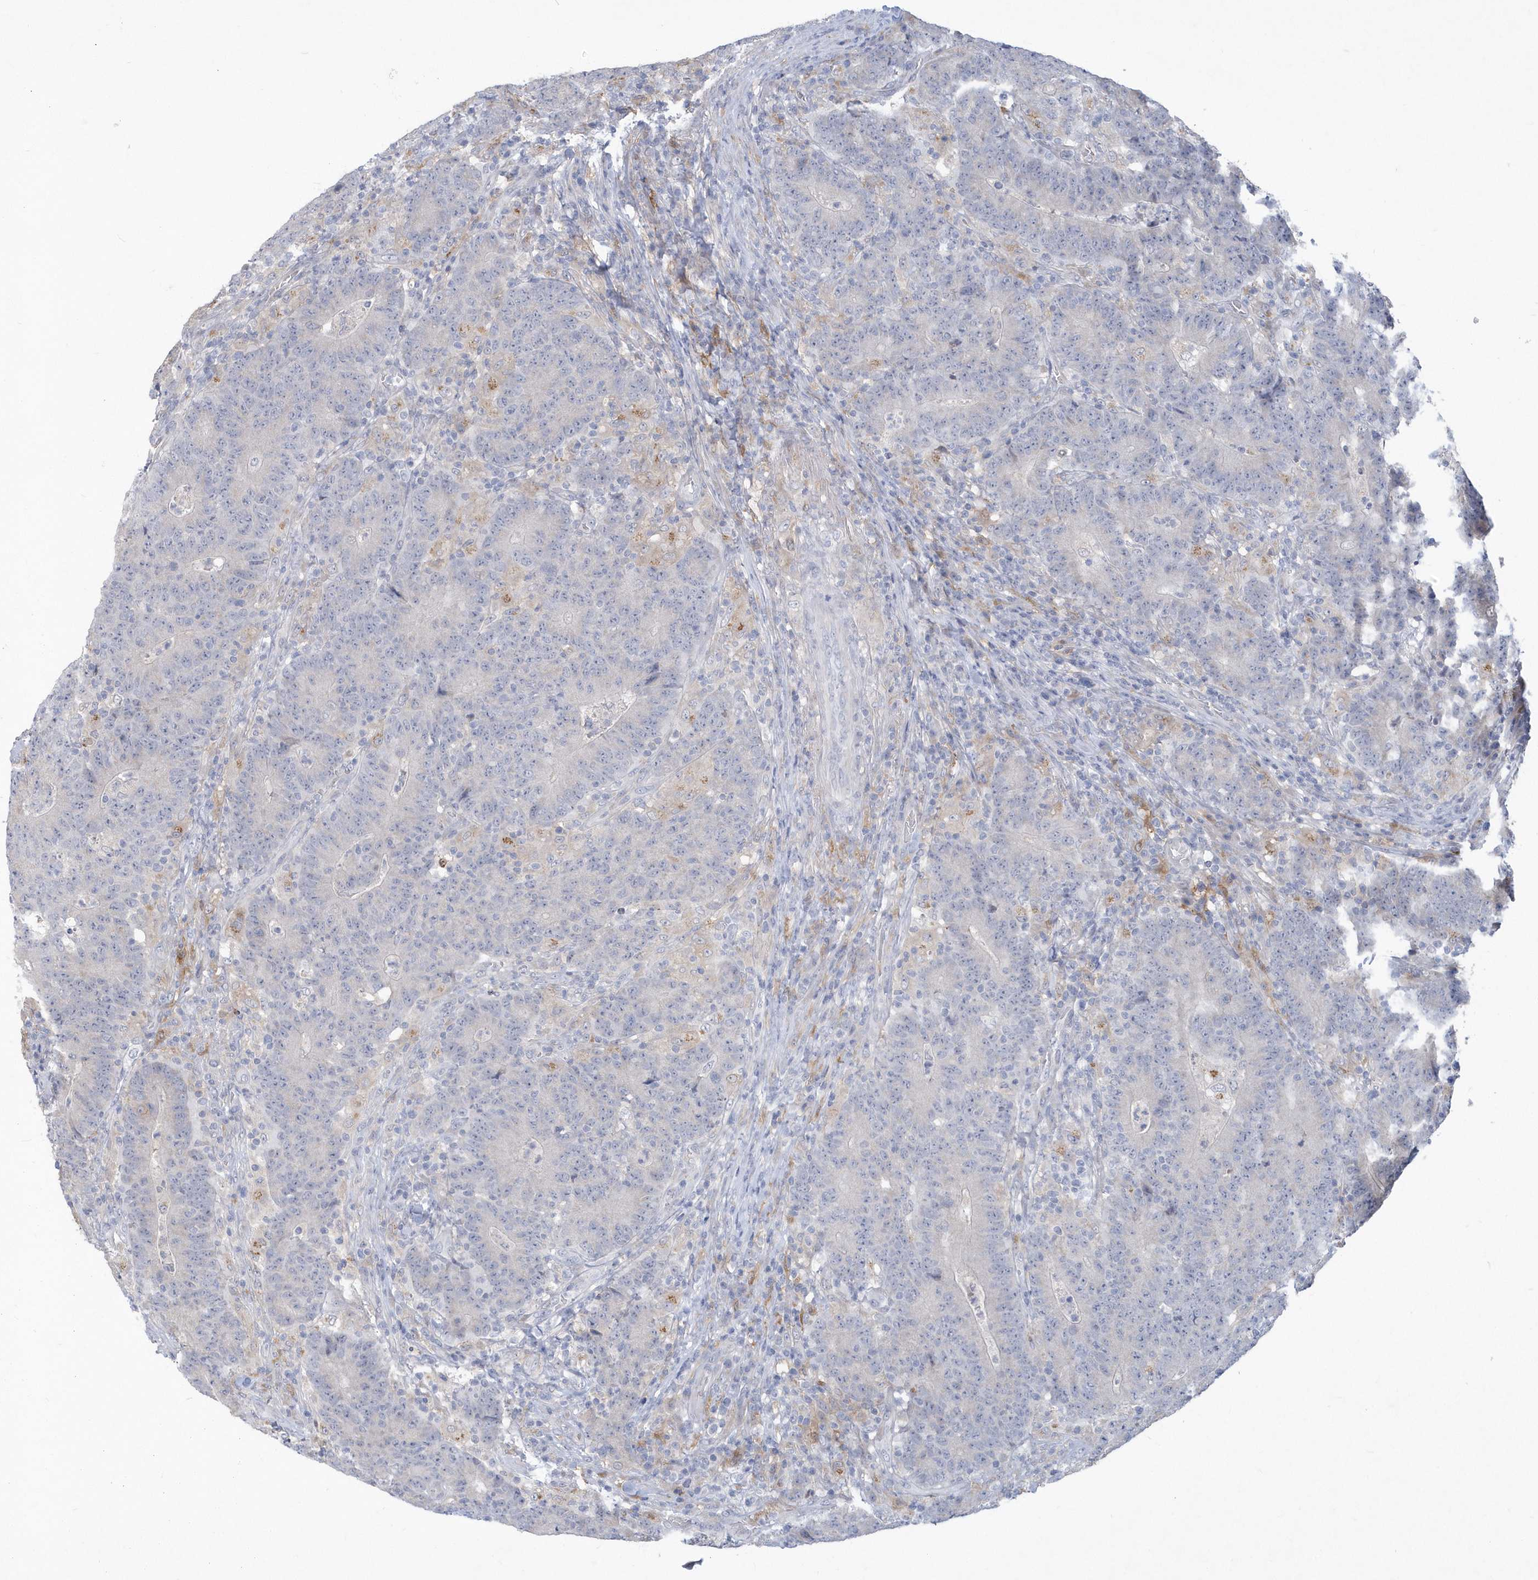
{"staining": {"intensity": "negative", "quantity": "none", "location": "none"}, "tissue": "colorectal cancer", "cell_type": "Tumor cells", "image_type": "cancer", "snomed": [{"axis": "morphology", "description": "Normal tissue, NOS"}, {"axis": "morphology", "description": "Adenocarcinoma, NOS"}, {"axis": "topography", "description": "Colon"}], "caption": "This is an immunohistochemistry image of human colorectal adenocarcinoma. There is no positivity in tumor cells.", "gene": "TSPEAR", "patient": {"sex": "female", "age": 75}}